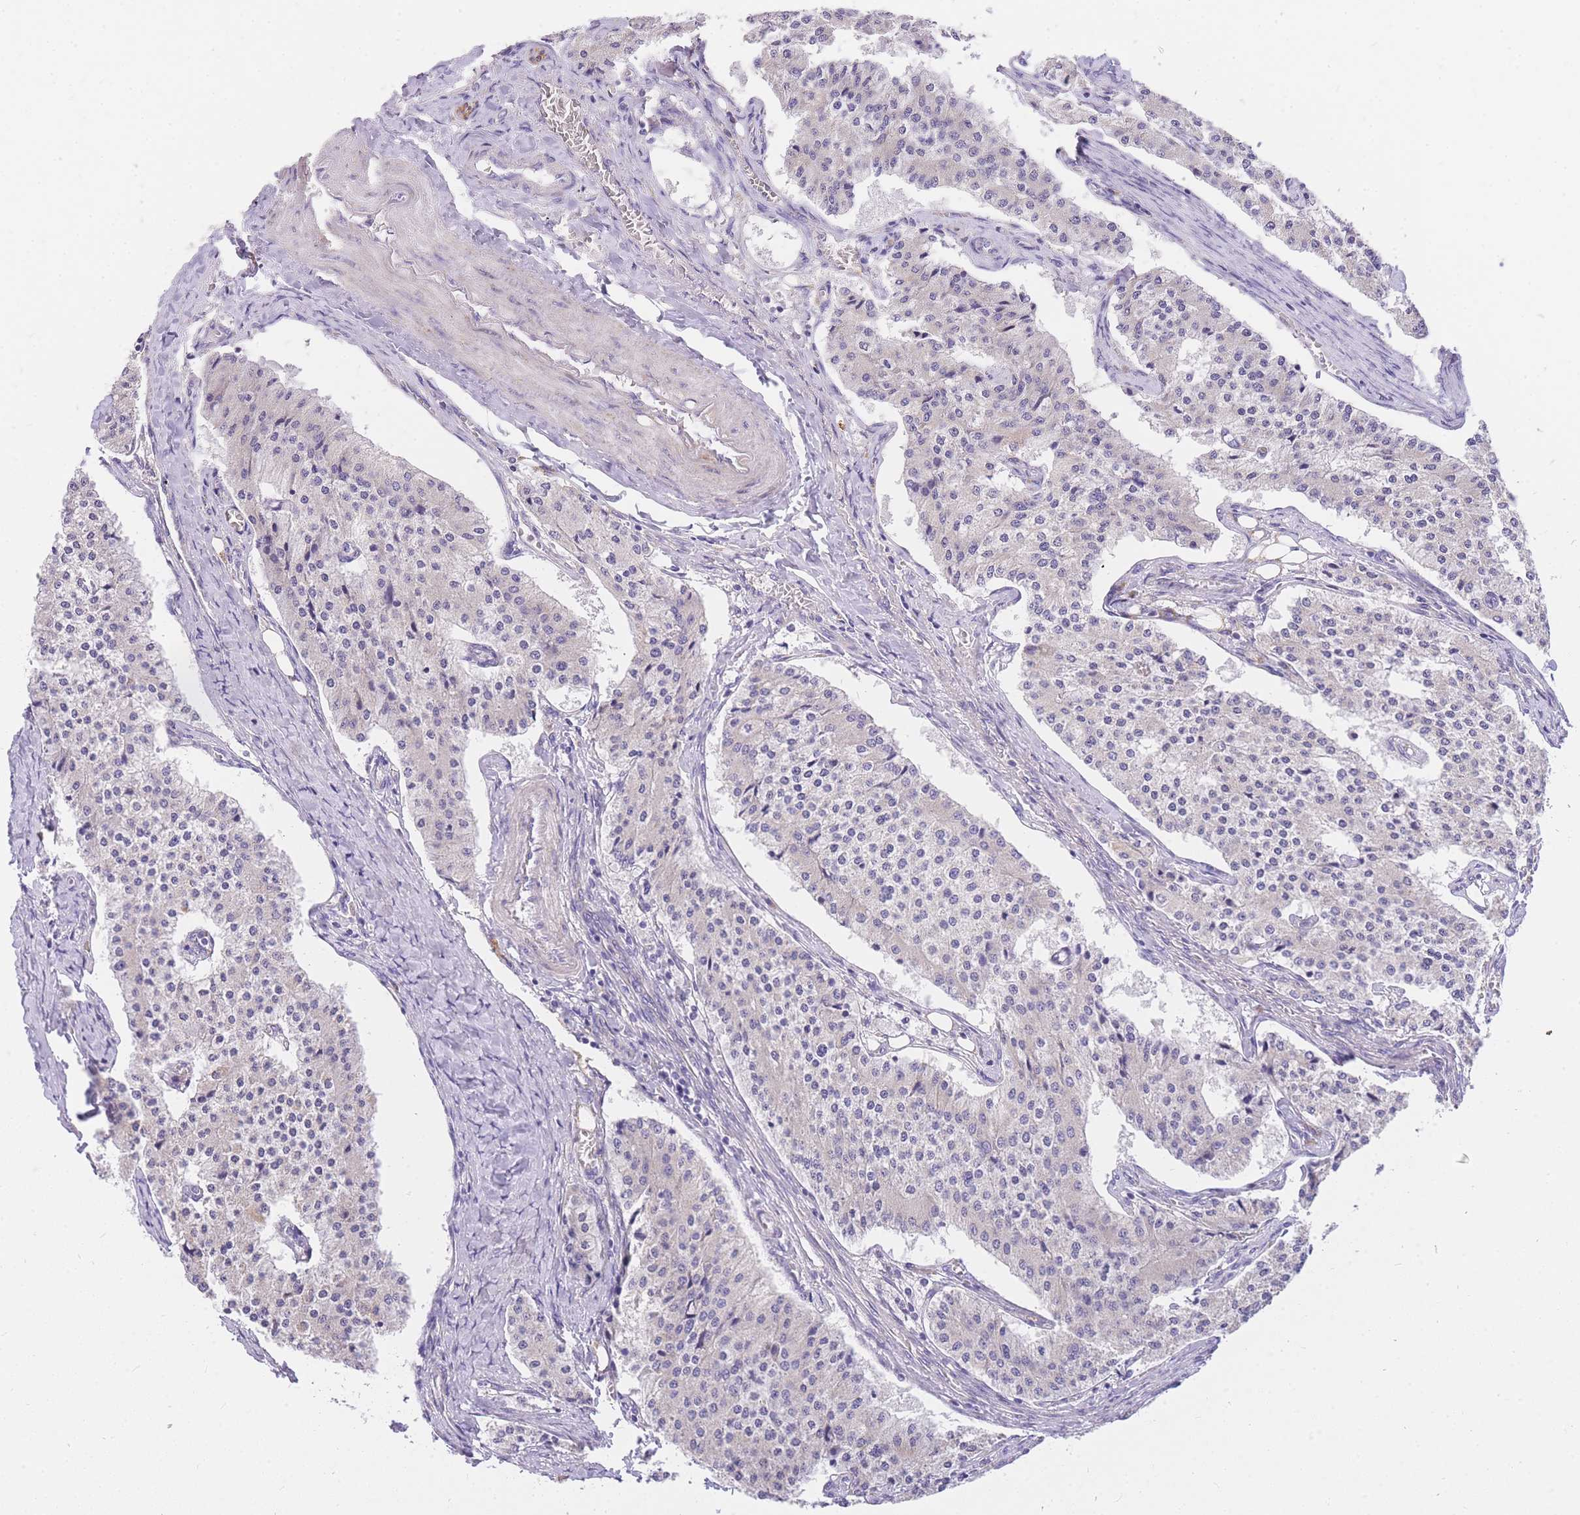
{"staining": {"intensity": "negative", "quantity": "none", "location": "none"}, "tissue": "carcinoid", "cell_type": "Tumor cells", "image_type": "cancer", "snomed": [{"axis": "morphology", "description": "Carcinoid, malignant, NOS"}, {"axis": "topography", "description": "Colon"}], "caption": "The immunohistochemistry image has no significant expression in tumor cells of carcinoid (malignant) tissue.", "gene": "C2orf88", "patient": {"sex": "female", "age": 52}}